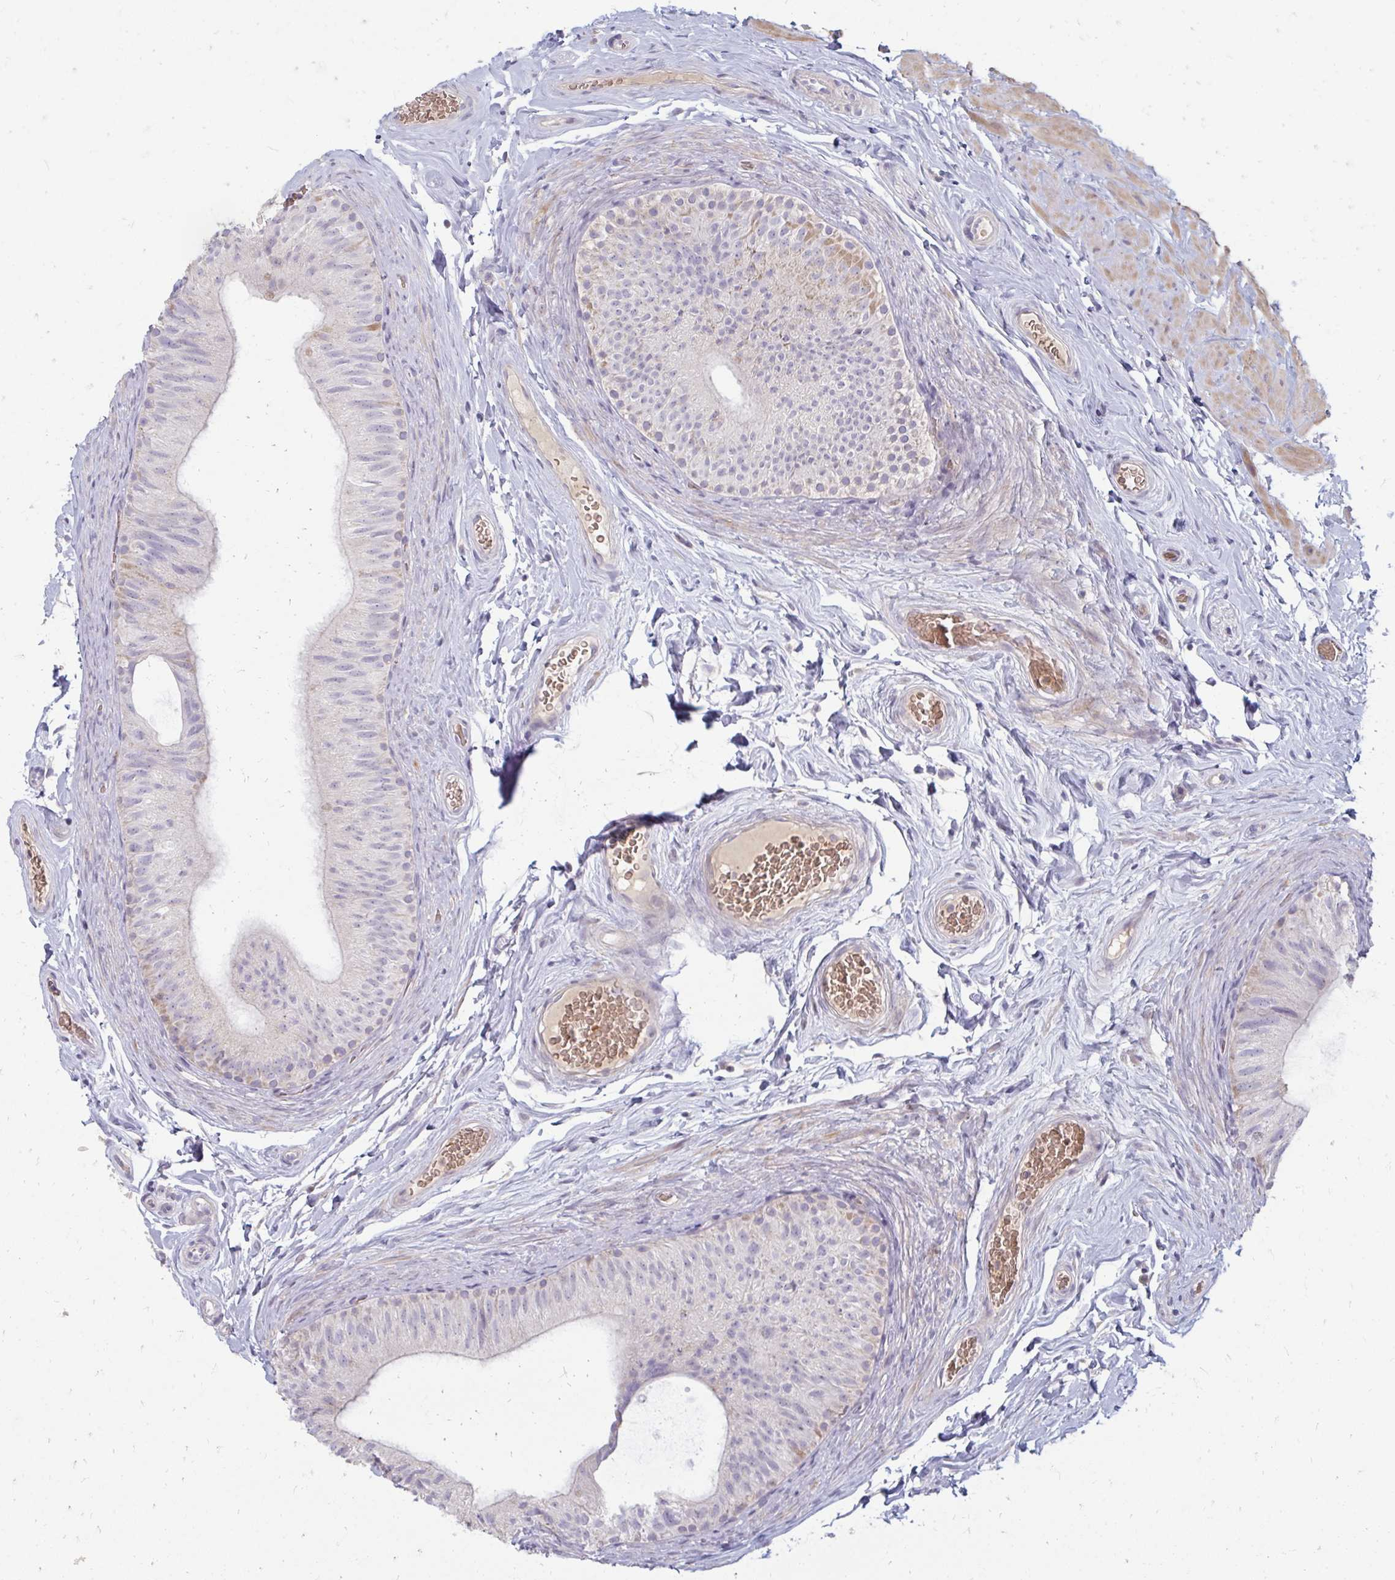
{"staining": {"intensity": "negative", "quantity": "none", "location": "none"}, "tissue": "epididymis", "cell_type": "Glandular cells", "image_type": "normal", "snomed": [{"axis": "morphology", "description": "Normal tissue, NOS"}, {"axis": "topography", "description": "Epididymis, spermatic cord, NOS"}, {"axis": "topography", "description": "Epididymis"}], "caption": "Immunohistochemistry of benign human epididymis shows no positivity in glandular cells. The staining is performed using DAB brown chromogen with nuclei counter-stained in using hematoxylin.", "gene": "RAB33A", "patient": {"sex": "male", "age": 31}}